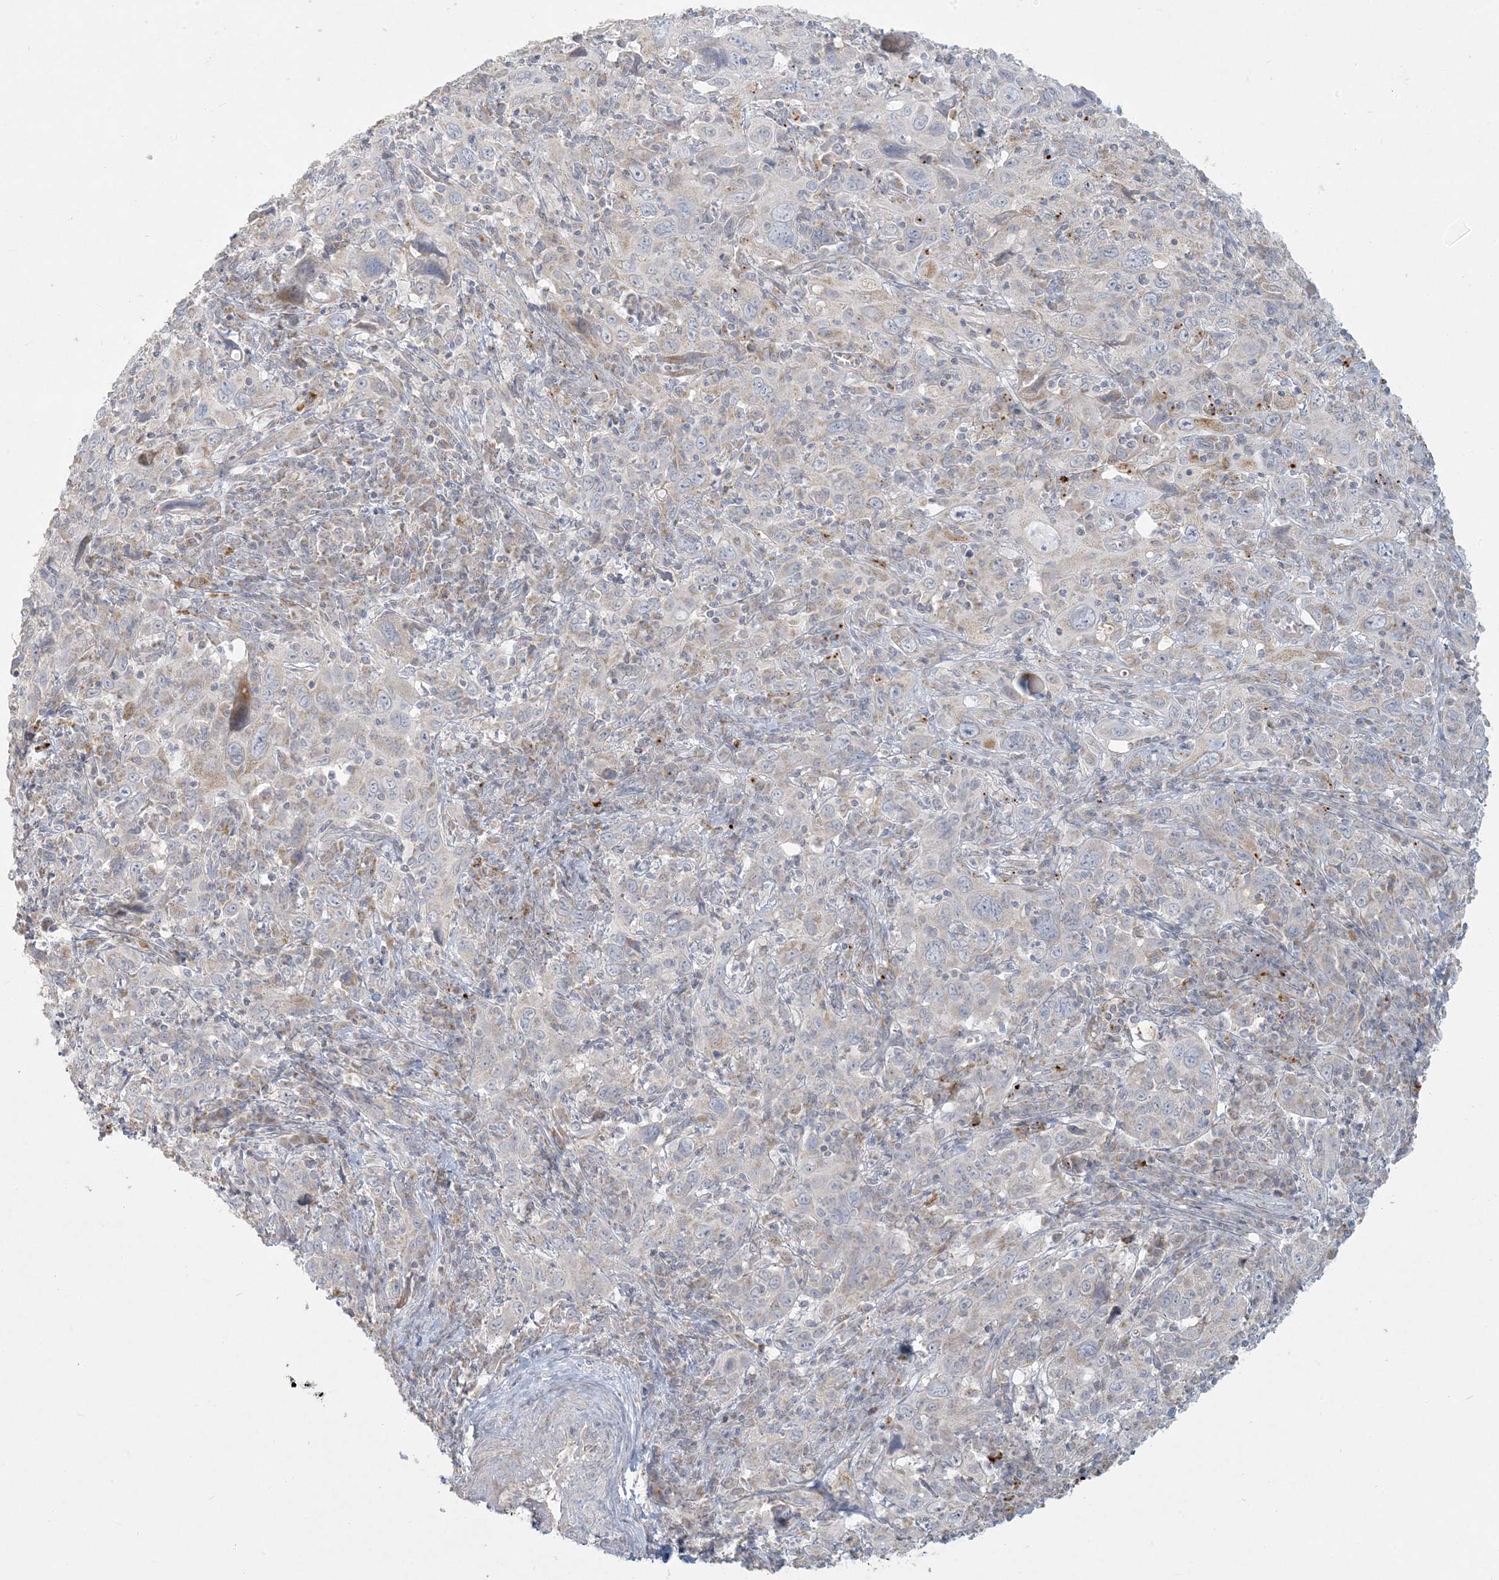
{"staining": {"intensity": "negative", "quantity": "none", "location": "none"}, "tissue": "cervical cancer", "cell_type": "Tumor cells", "image_type": "cancer", "snomed": [{"axis": "morphology", "description": "Squamous cell carcinoma, NOS"}, {"axis": "topography", "description": "Cervix"}], "caption": "Squamous cell carcinoma (cervical) was stained to show a protein in brown. There is no significant staining in tumor cells.", "gene": "MCAT", "patient": {"sex": "female", "age": 46}}